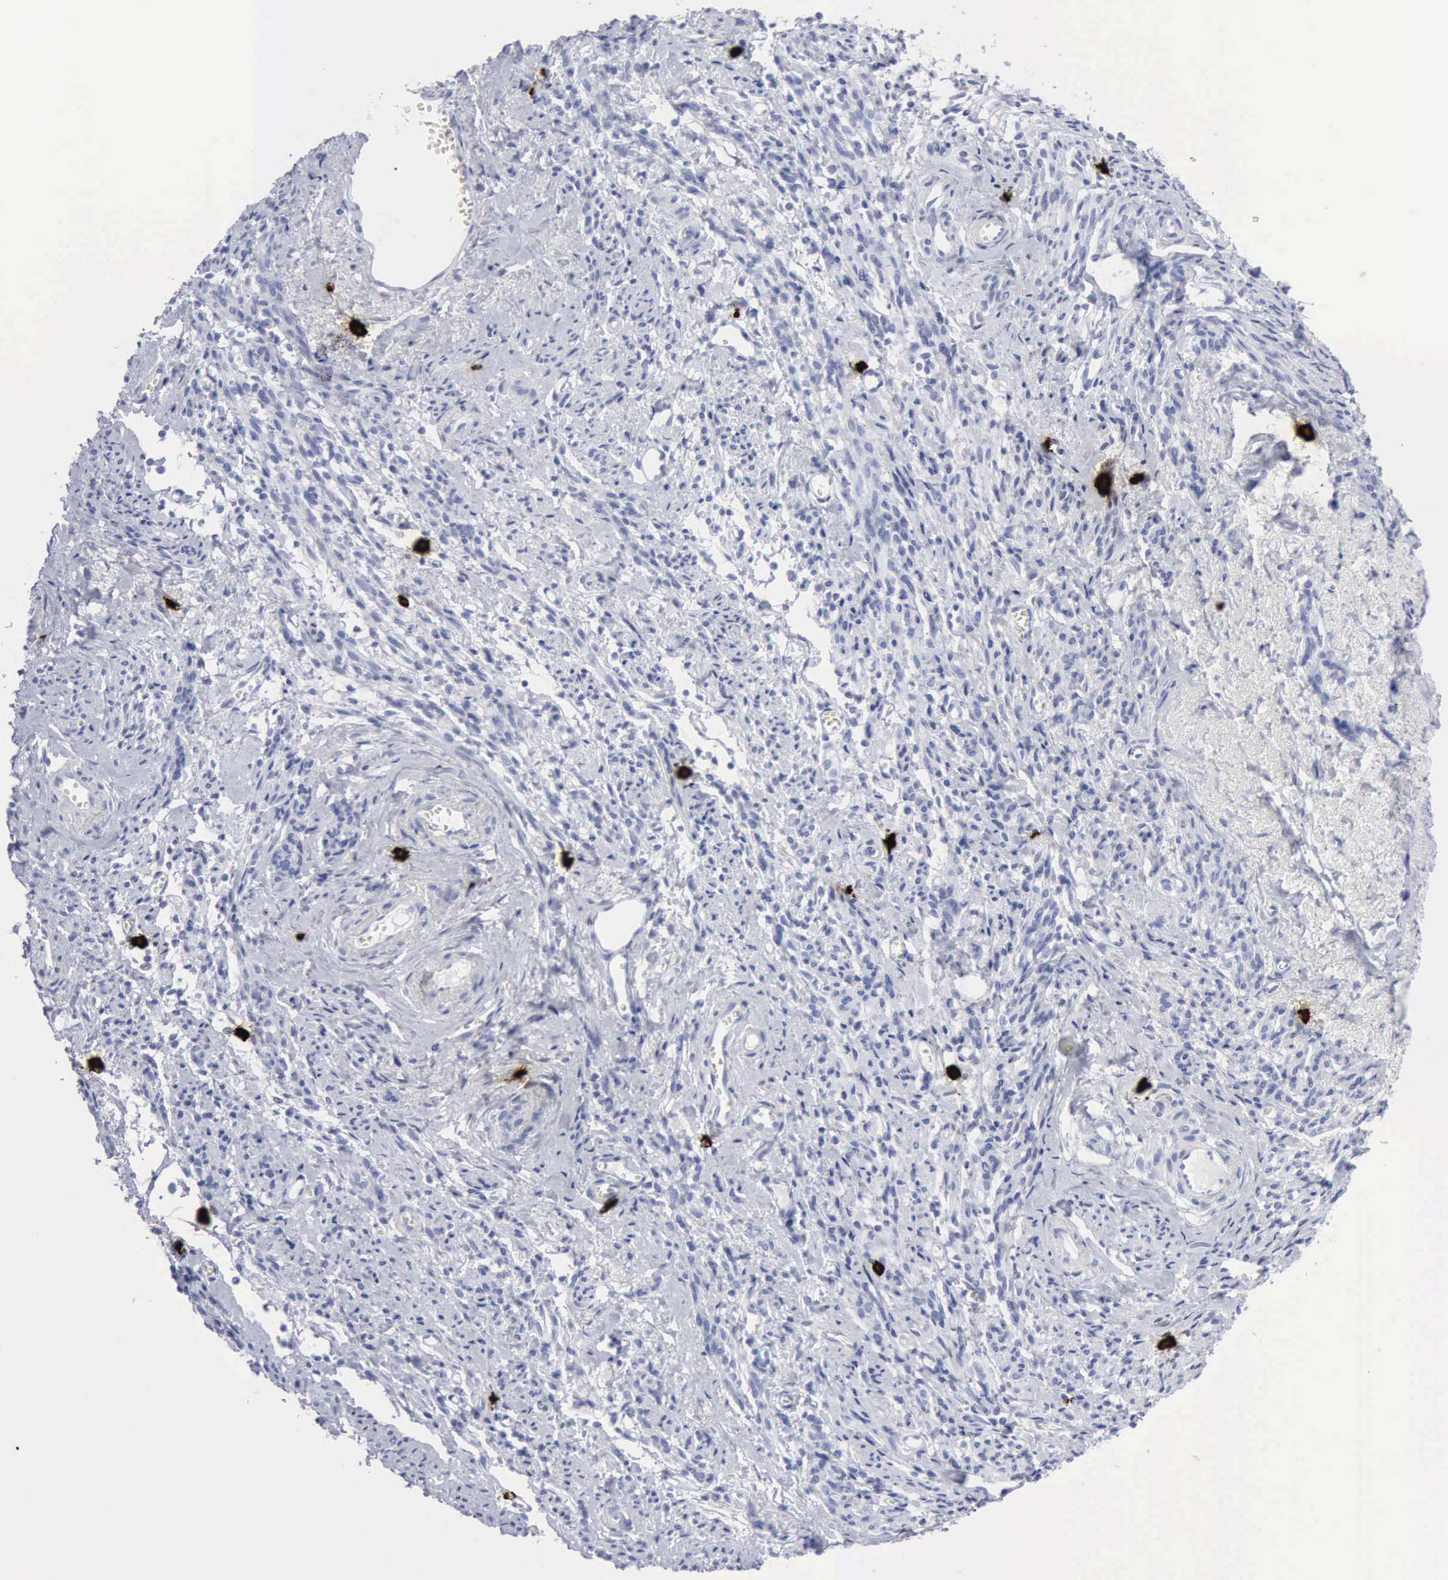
{"staining": {"intensity": "negative", "quantity": "none", "location": "none"}, "tissue": "endometrial cancer", "cell_type": "Tumor cells", "image_type": "cancer", "snomed": [{"axis": "morphology", "description": "Adenocarcinoma, NOS"}, {"axis": "topography", "description": "Endometrium"}], "caption": "Protein analysis of endometrial adenocarcinoma exhibits no significant positivity in tumor cells. Brightfield microscopy of IHC stained with DAB (brown) and hematoxylin (blue), captured at high magnification.", "gene": "CMA1", "patient": {"sex": "female", "age": 75}}